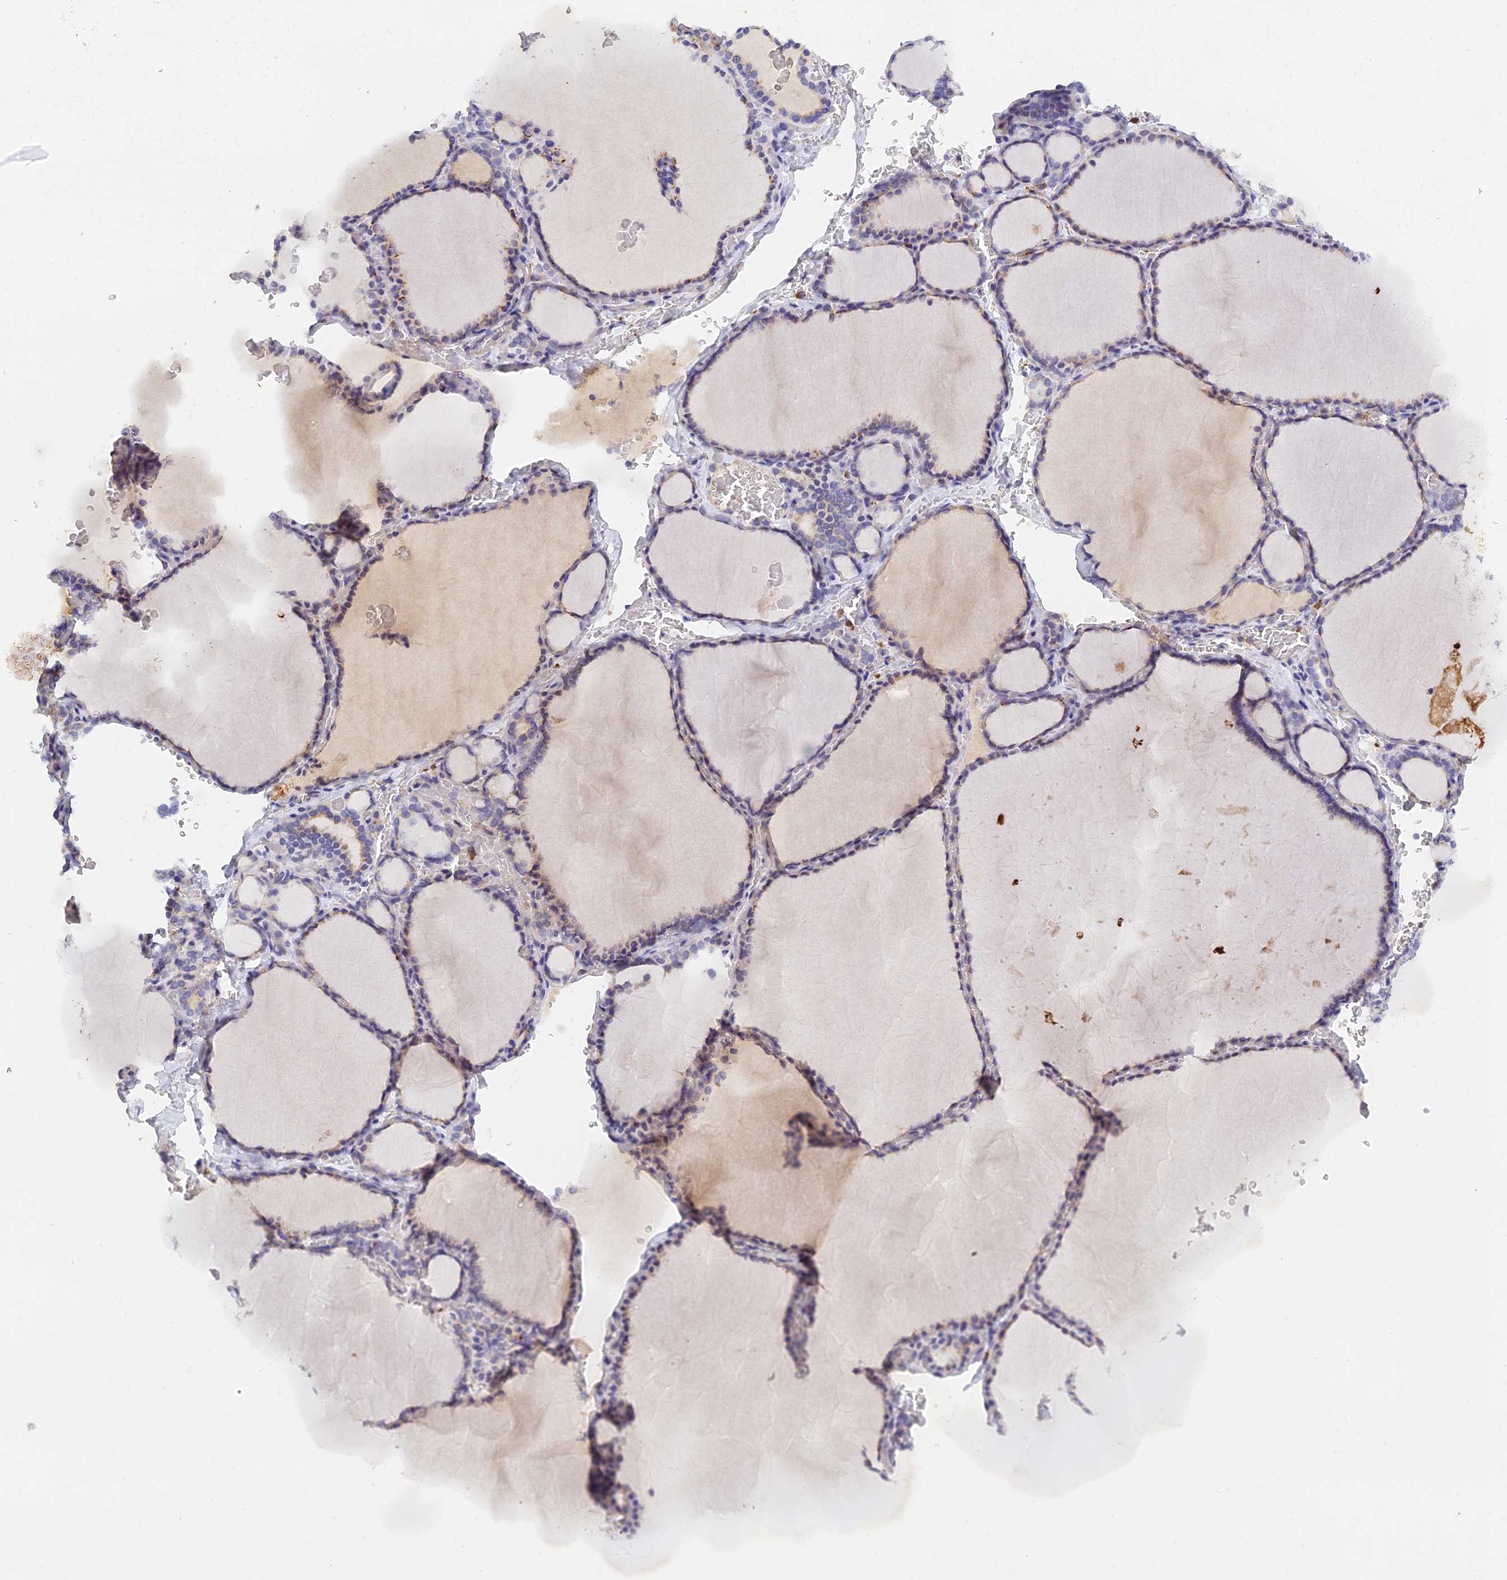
{"staining": {"intensity": "moderate", "quantity": "25%-75%", "location": "cytoplasmic/membranous"}, "tissue": "thyroid gland", "cell_type": "Glandular cells", "image_type": "normal", "snomed": [{"axis": "morphology", "description": "Normal tissue, NOS"}, {"axis": "topography", "description": "Thyroid gland"}], "caption": "This histopathology image displays unremarkable thyroid gland stained with immunohistochemistry (IHC) to label a protein in brown. The cytoplasmic/membranous of glandular cells show moderate positivity for the protein. Nuclei are counter-stained blue.", "gene": "RPGRIP1L", "patient": {"sex": "female", "age": 39}}